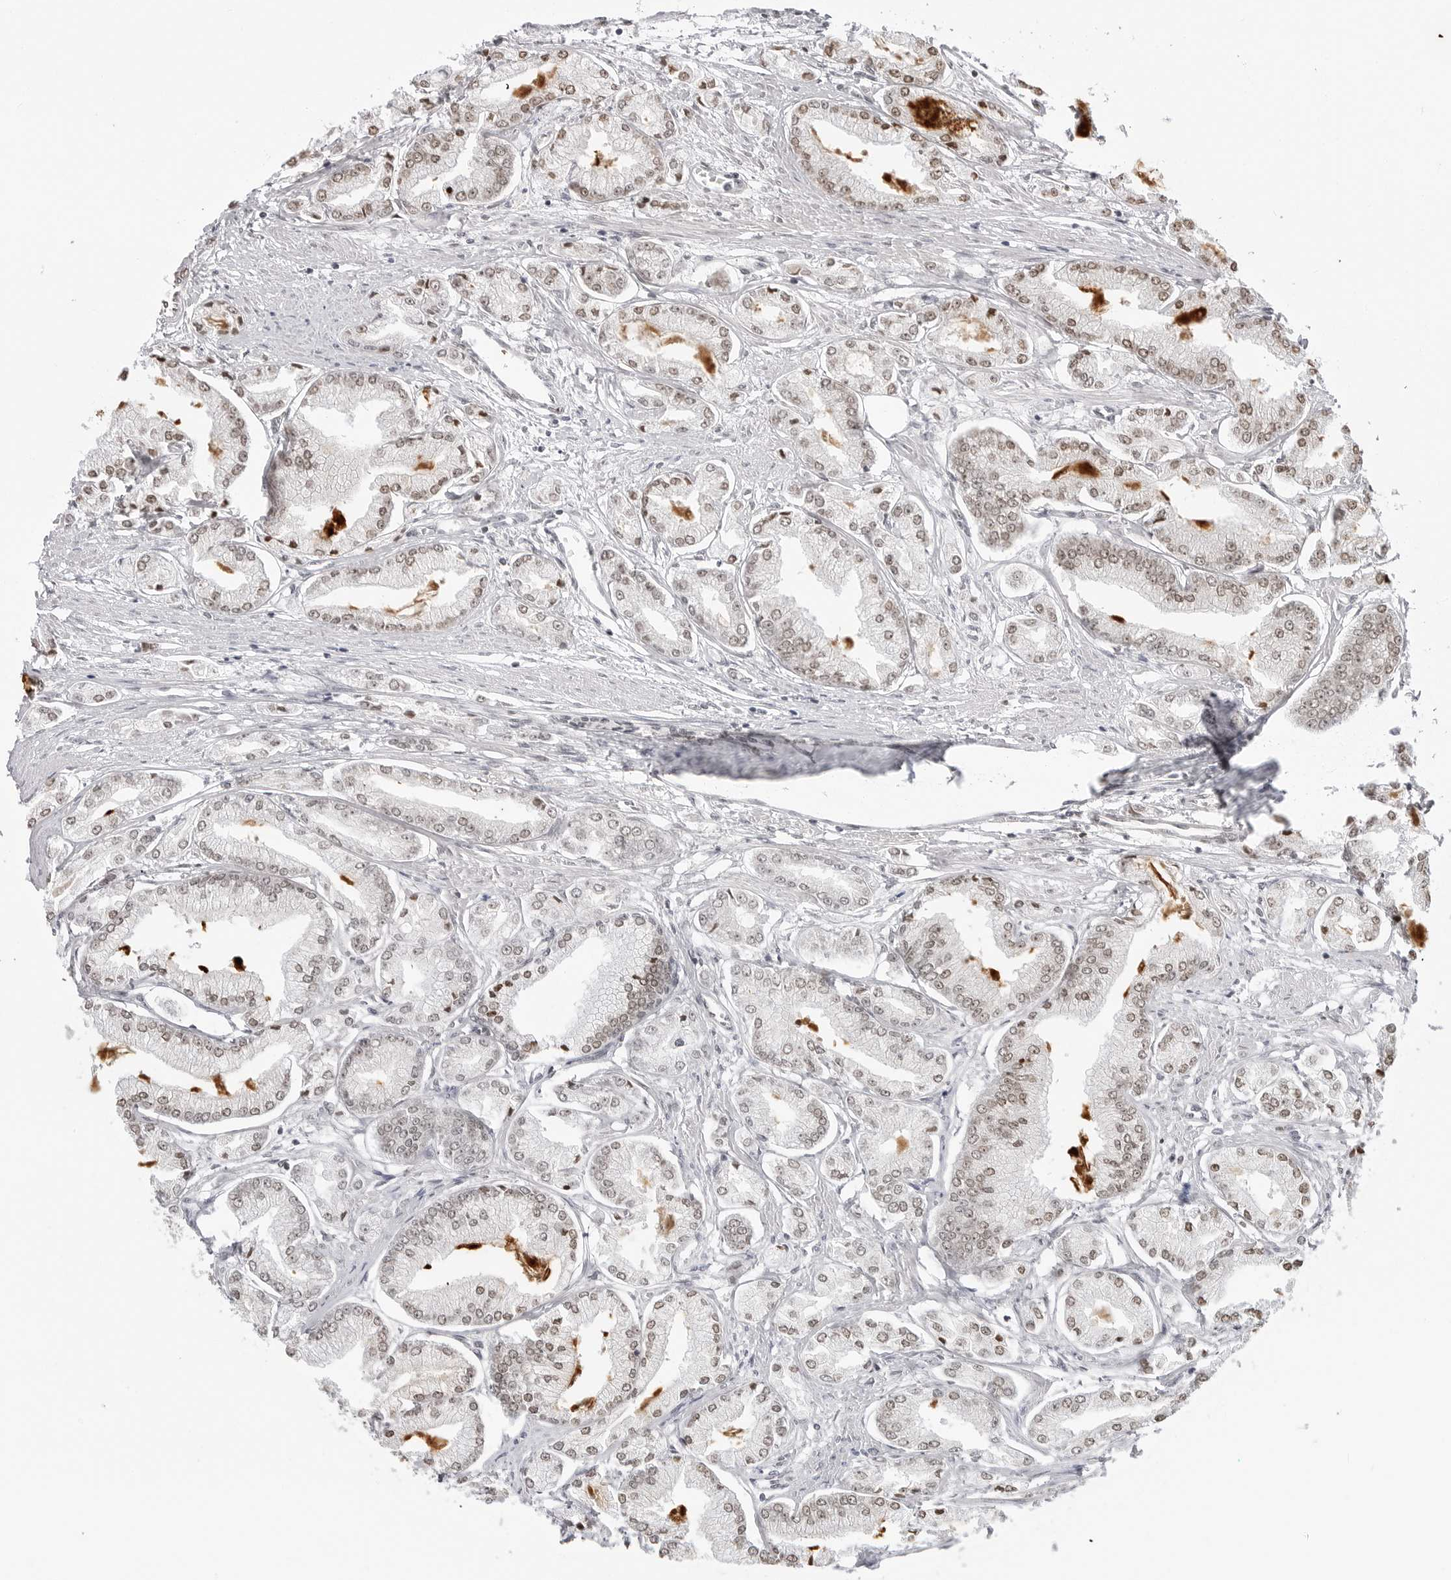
{"staining": {"intensity": "moderate", "quantity": ">75%", "location": "nuclear"}, "tissue": "prostate cancer", "cell_type": "Tumor cells", "image_type": "cancer", "snomed": [{"axis": "morphology", "description": "Adenocarcinoma, Low grade"}, {"axis": "topography", "description": "Prostate"}], "caption": "Tumor cells reveal medium levels of moderate nuclear positivity in approximately >75% of cells in prostate adenocarcinoma (low-grade). Nuclei are stained in blue.", "gene": "C8orf33", "patient": {"sex": "male", "age": 52}}